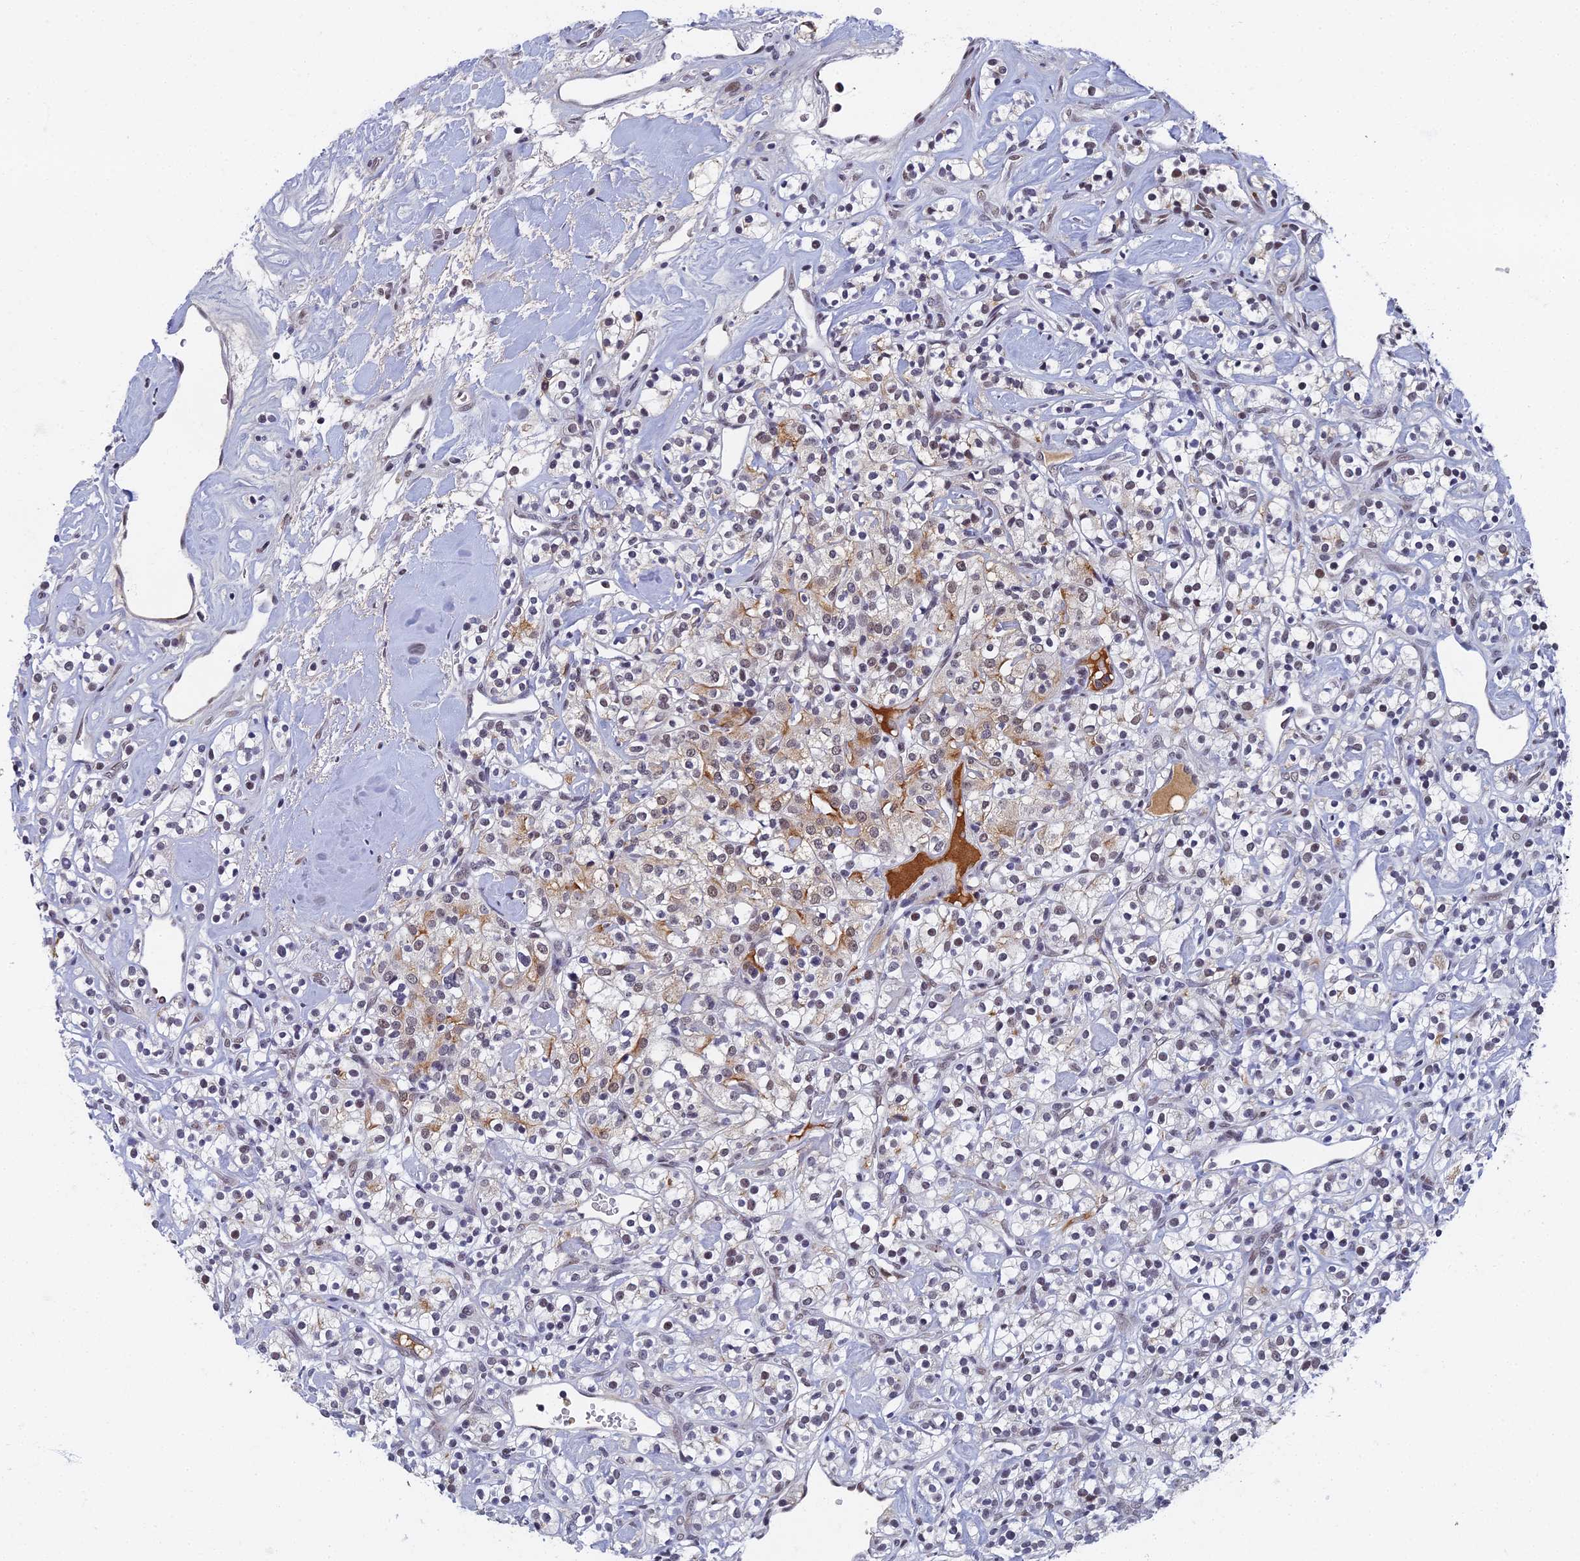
{"staining": {"intensity": "weak", "quantity": "<25%", "location": "cytoplasmic/membranous,nuclear"}, "tissue": "renal cancer", "cell_type": "Tumor cells", "image_type": "cancer", "snomed": [{"axis": "morphology", "description": "Adenocarcinoma, NOS"}, {"axis": "topography", "description": "Kidney"}], "caption": "This is a photomicrograph of immunohistochemistry (IHC) staining of renal adenocarcinoma, which shows no staining in tumor cells.", "gene": "TAF13", "patient": {"sex": "male", "age": 77}}